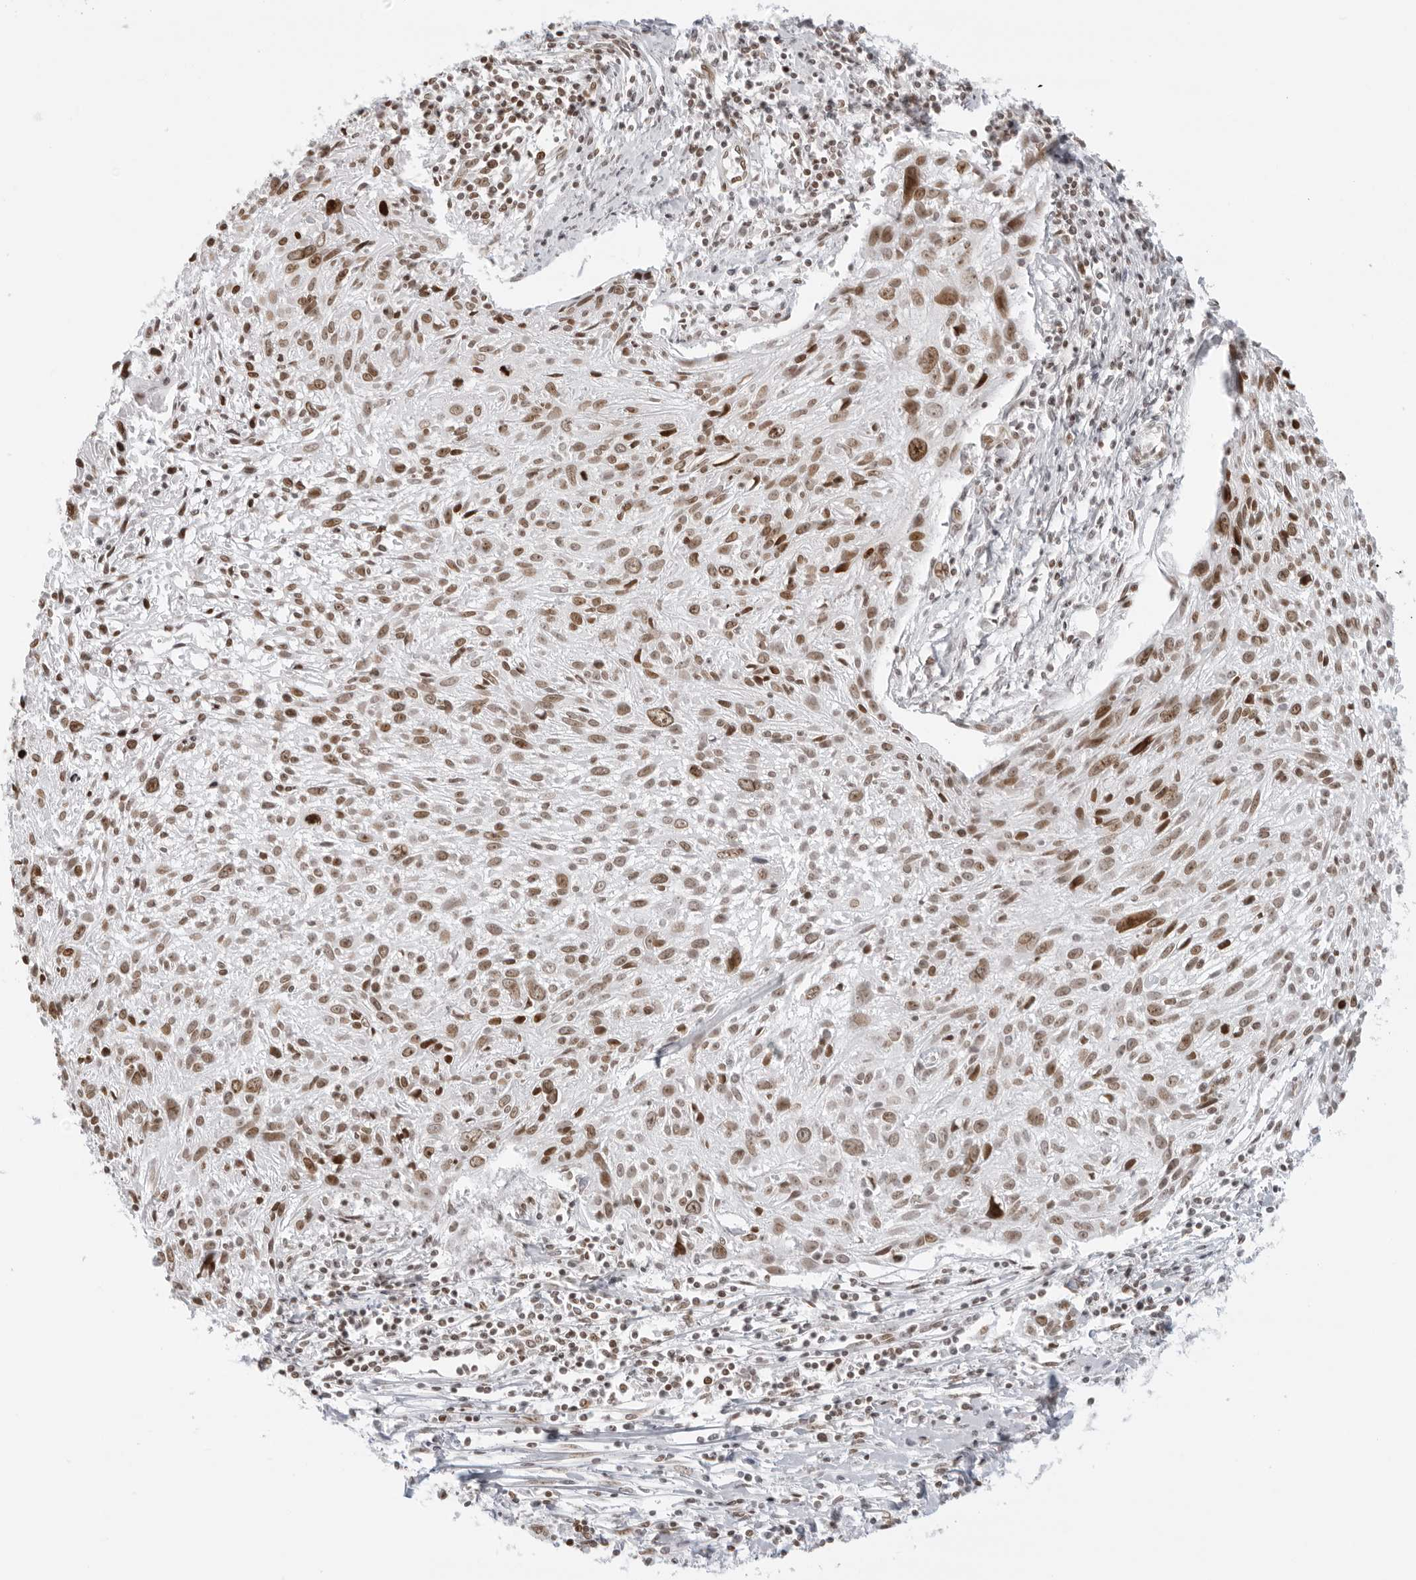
{"staining": {"intensity": "moderate", "quantity": ">75%", "location": "nuclear"}, "tissue": "cervical cancer", "cell_type": "Tumor cells", "image_type": "cancer", "snomed": [{"axis": "morphology", "description": "Squamous cell carcinoma, NOS"}, {"axis": "topography", "description": "Cervix"}], "caption": "Moderate nuclear expression is seen in about >75% of tumor cells in cervical cancer (squamous cell carcinoma).", "gene": "RCC1", "patient": {"sex": "female", "age": 51}}